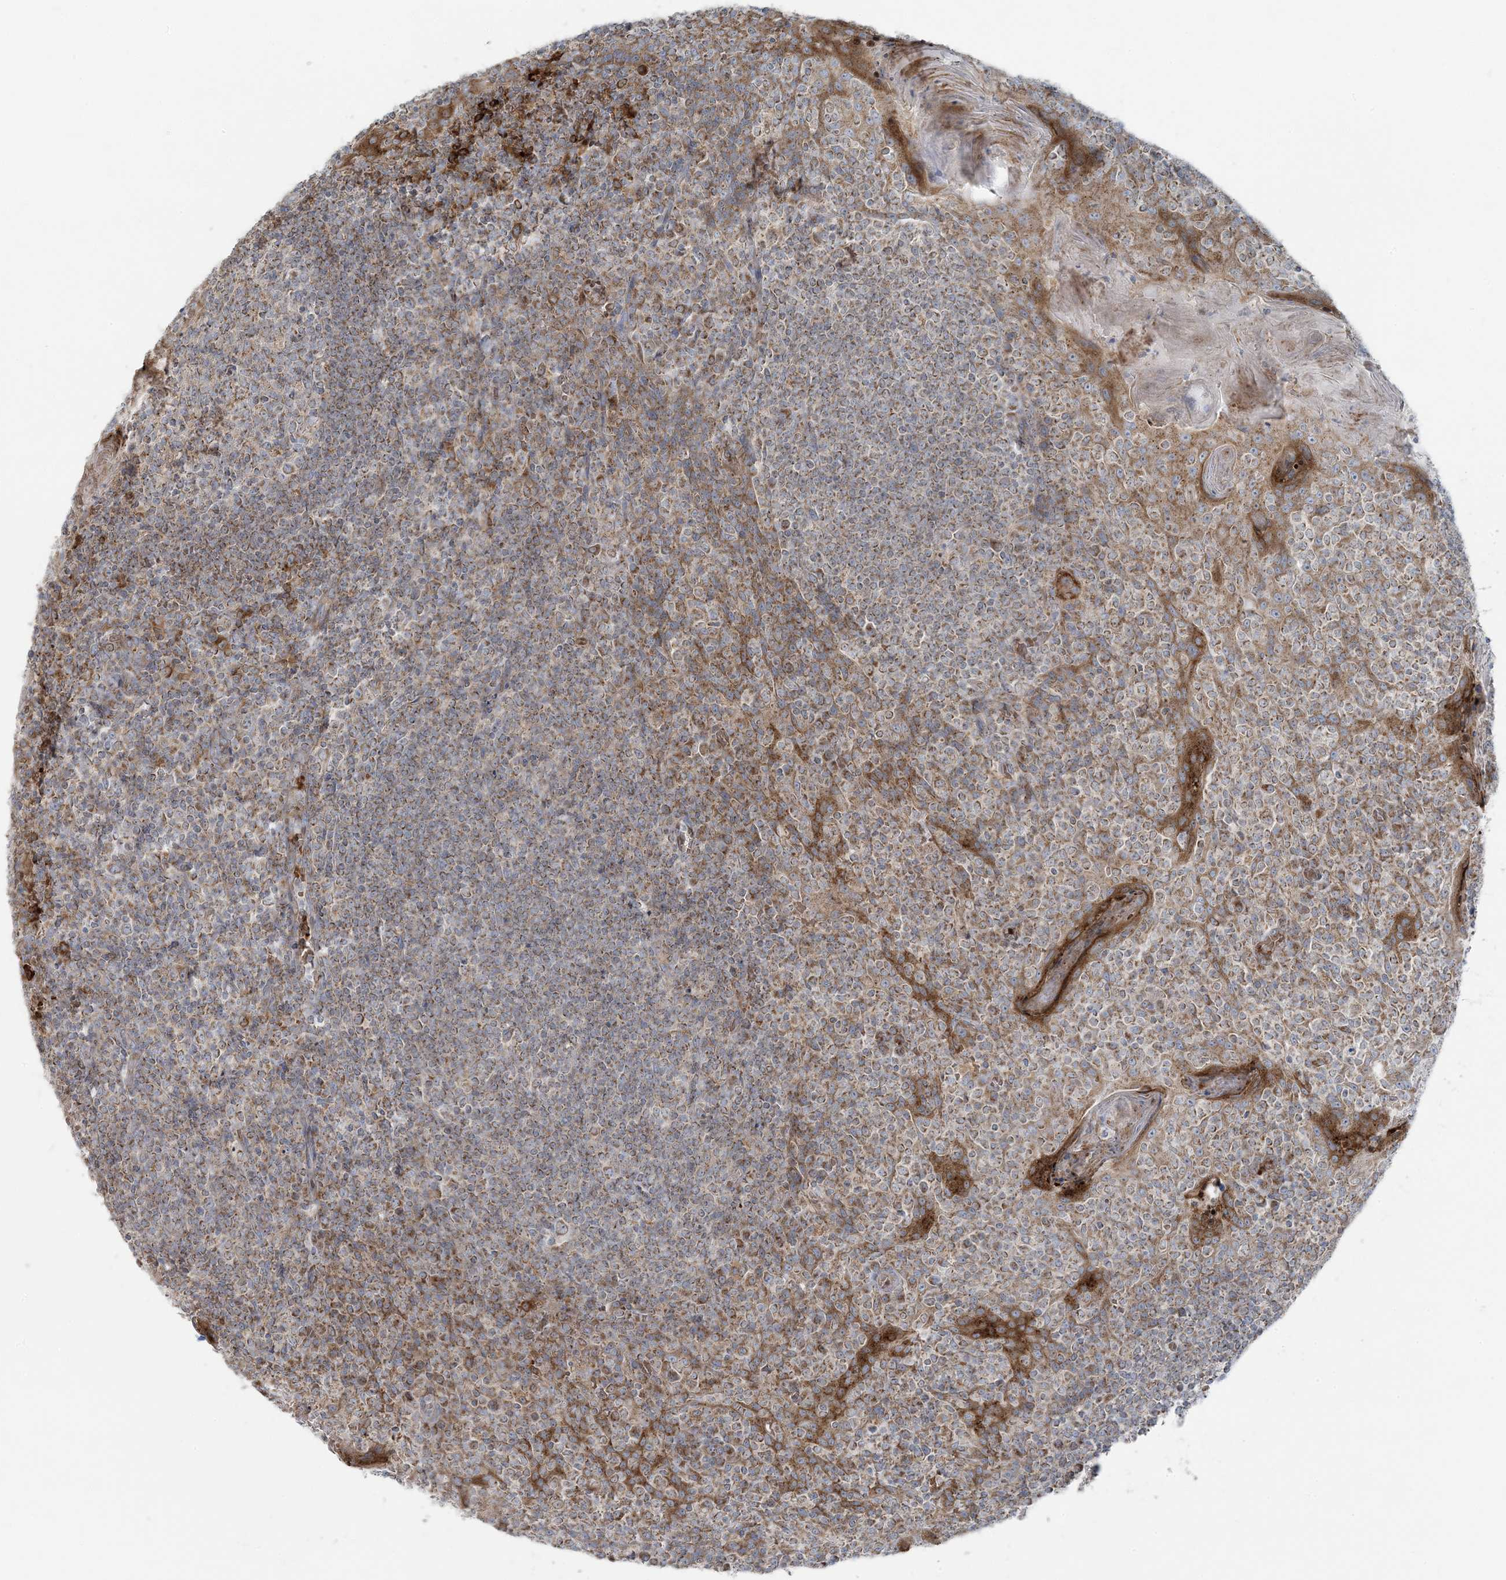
{"staining": {"intensity": "moderate", "quantity": "25%-75%", "location": "cytoplasmic/membranous"}, "tissue": "tonsil", "cell_type": "Germinal center cells", "image_type": "normal", "snomed": [{"axis": "morphology", "description": "Normal tissue, NOS"}, {"axis": "topography", "description": "Tonsil"}], "caption": "Immunohistochemistry (IHC) histopathology image of normal human tonsil stained for a protein (brown), which displays medium levels of moderate cytoplasmic/membranous positivity in approximately 25%-75% of germinal center cells.", "gene": "PIK3R4", "patient": {"sex": "female", "age": 19}}